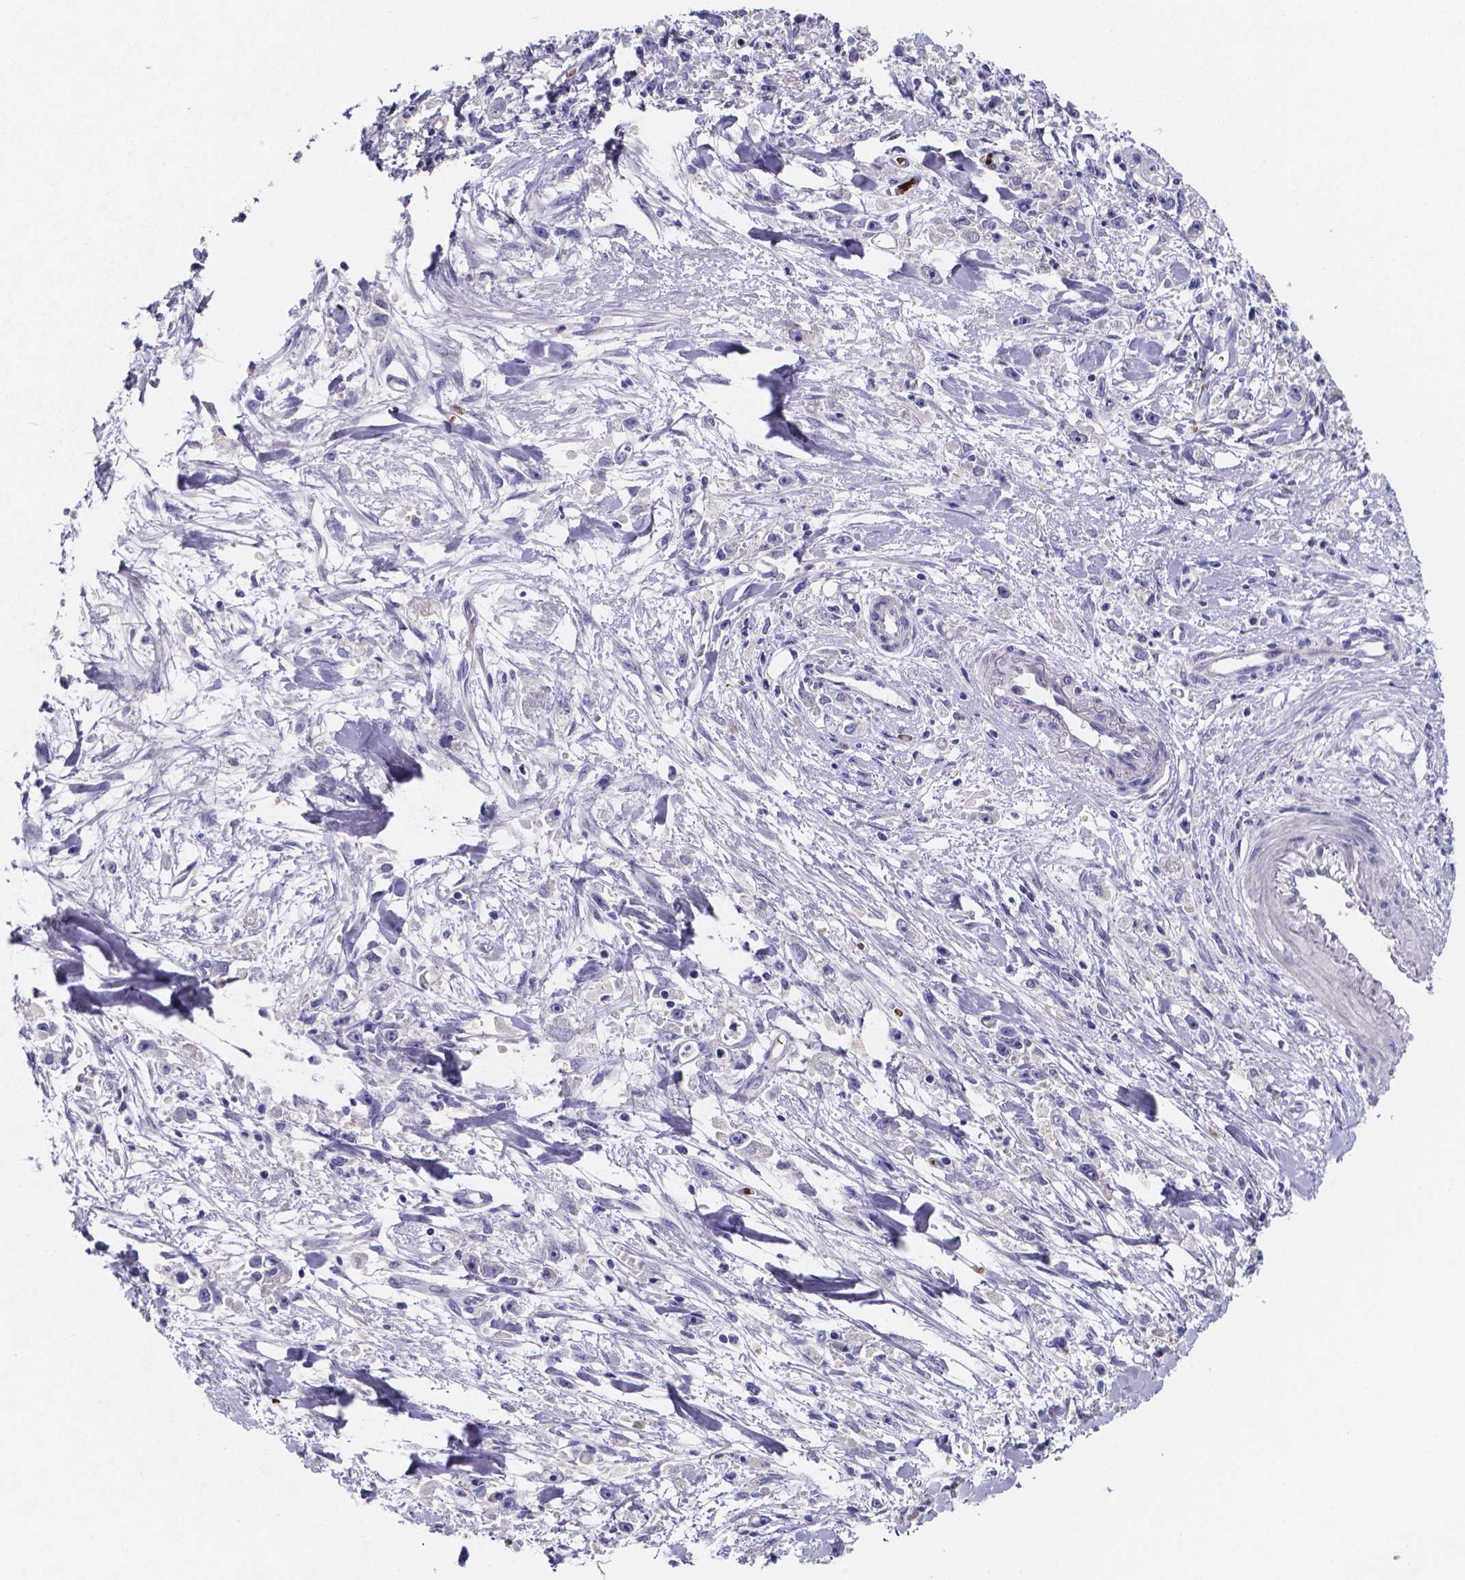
{"staining": {"intensity": "negative", "quantity": "none", "location": "none"}, "tissue": "stomach cancer", "cell_type": "Tumor cells", "image_type": "cancer", "snomed": [{"axis": "morphology", "description": "Adenocarcinoma, NOS"}, {"axis": "topography", "description": "Stomach"}], "caption": "Photomicrograph shows no significant protein expression in tumor cells of adenocarcinoma (stomach).", "gene": "GABRA3", "patient": {"sex": "female", "age": 59}}